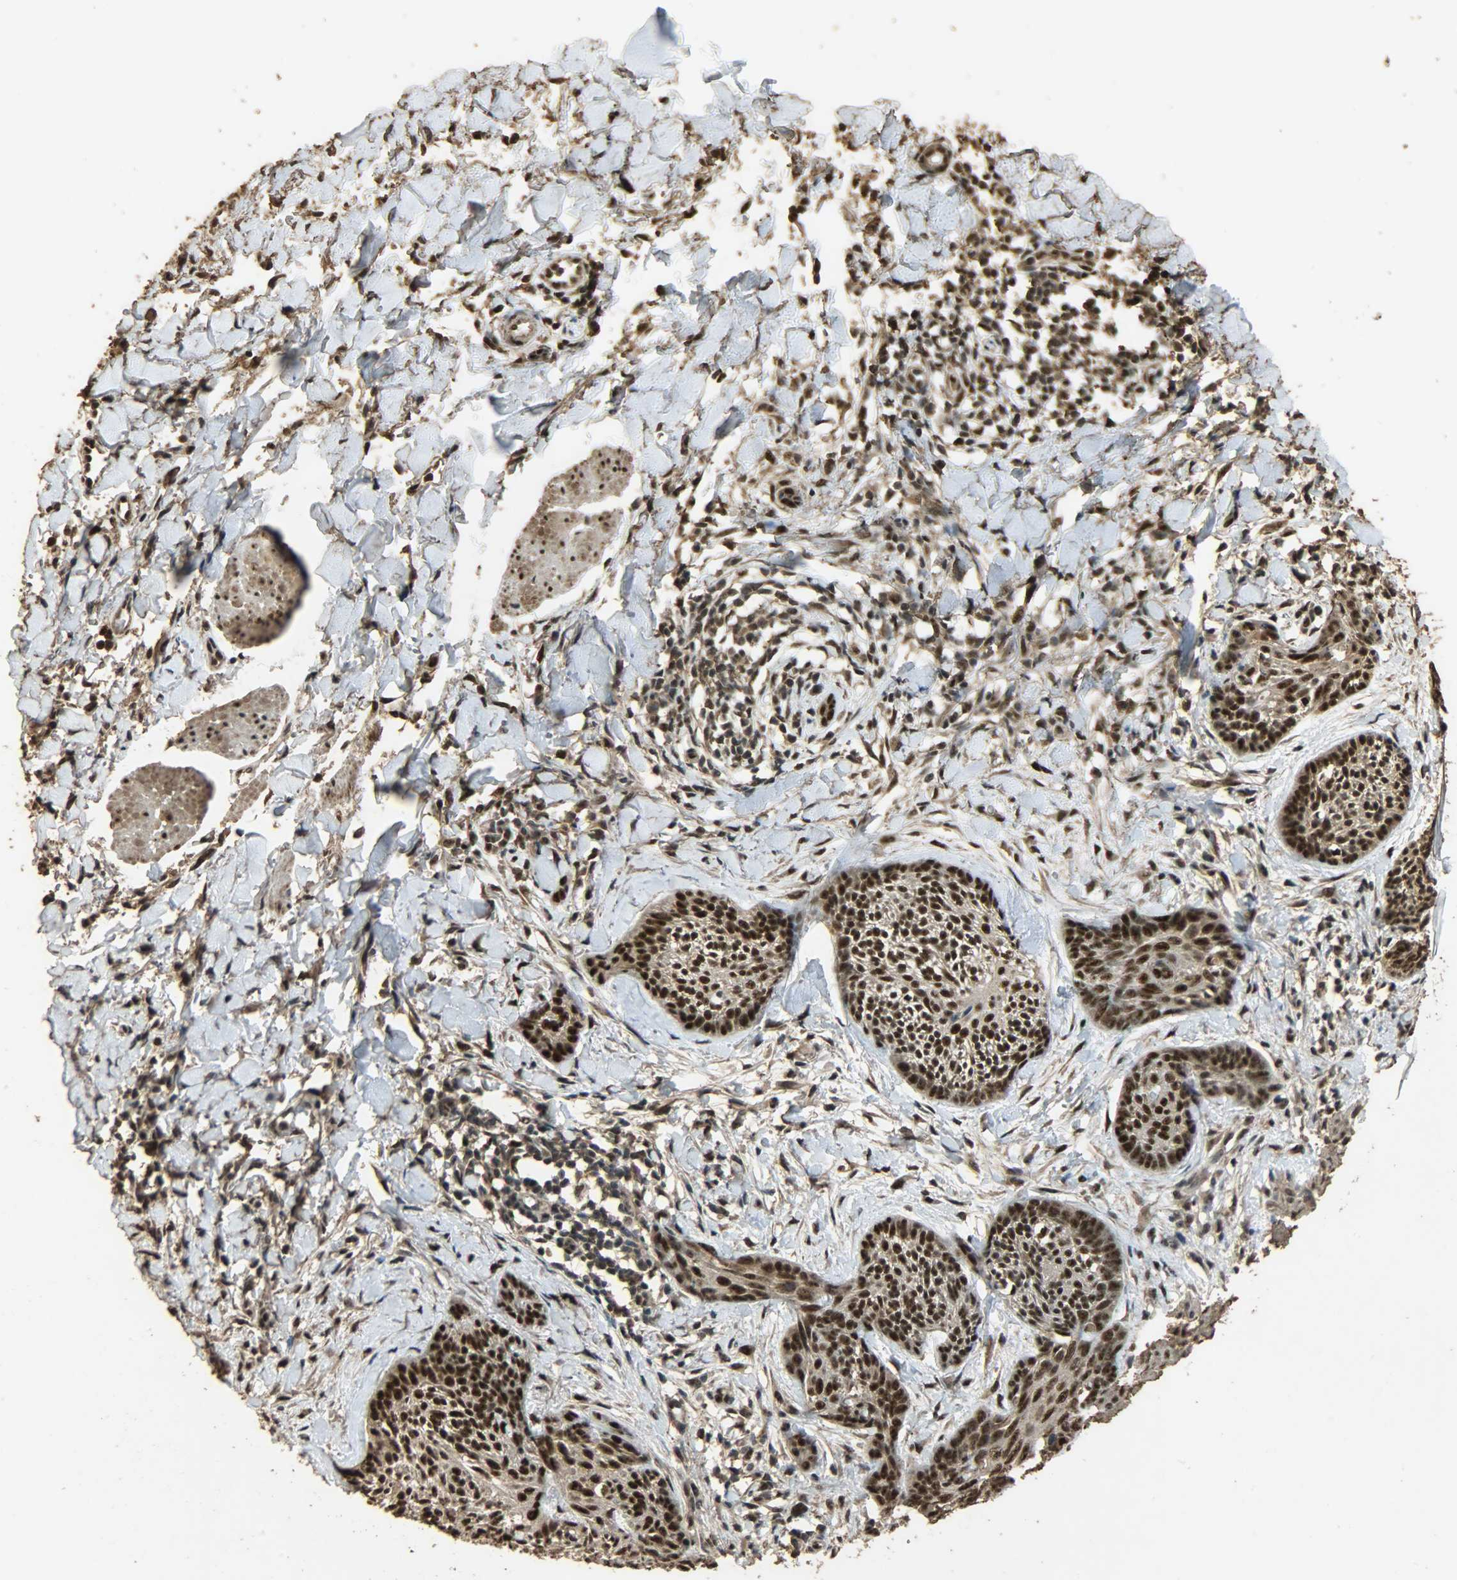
{"staining": {"intensity": "strong", "quantity": ">75%", "location": "cytoplasmic/membranous,nuclear"}, "tissue": "skin cancer", "cell_type": "Tumor cells", "image_type": "cancer", "snomed": [{"axis": "morphology", "description": "Normal tissue, NOS"}, {"axis": "morphology", "description": "Basal cell carcinoma"}, {"axis": "topography", "description": "Skin"}], "caption": "Immunohistochemistry histopathology image of human basal cell carcinoma (skin) stained for a protein (brown), which demonstrates high levels of strong cytoplasmic/membranous and nuclear positivity in approximately >75% of tumor cells.", "gene": "CCNT2", "patient": {"sex": "male", "age": 71}}